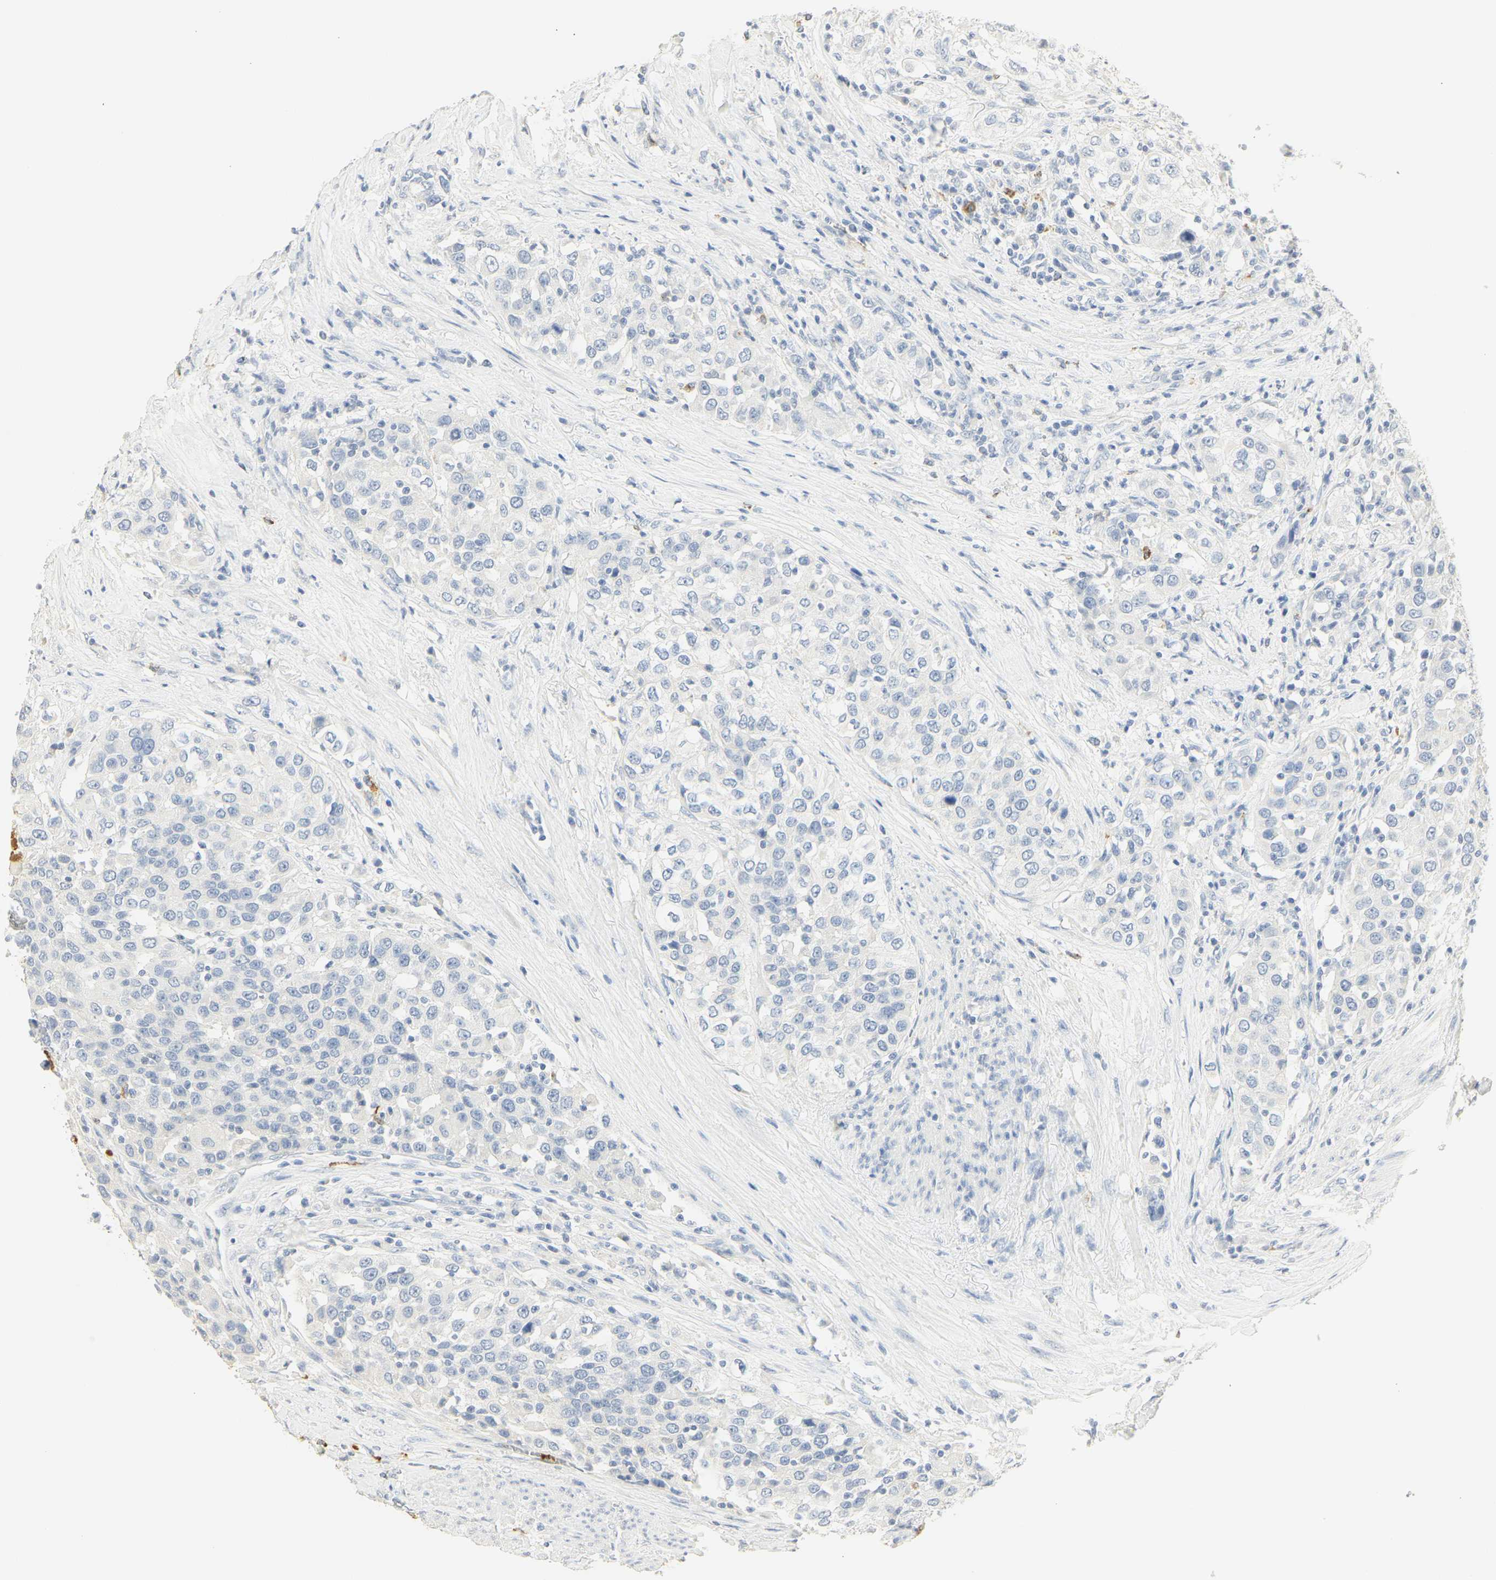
{"staining": {"intensity": "negative", "quantity": "none", "location": "none"}, "tissue": "urothelial cancer", "cell_type": "Tumor cells", "image_type": "cancer", "snomed": [{"axis": "morphology", "description": "Urothelial carcinoma, High grade"}, {"axis": "topography", "description": "Urinary bladder"}], "caption": "A high-resolution histopathology image shows immunohistochemistry (IHC) staining of urothelial carcinoma (high-grade), which demonstrates no significant positivity in tumor cells. (Immunohistochemistry (ihc), brightfield microscopy, high magnification).", "gene": "MPO", "patient": {"sex": "female", "age": 80}}